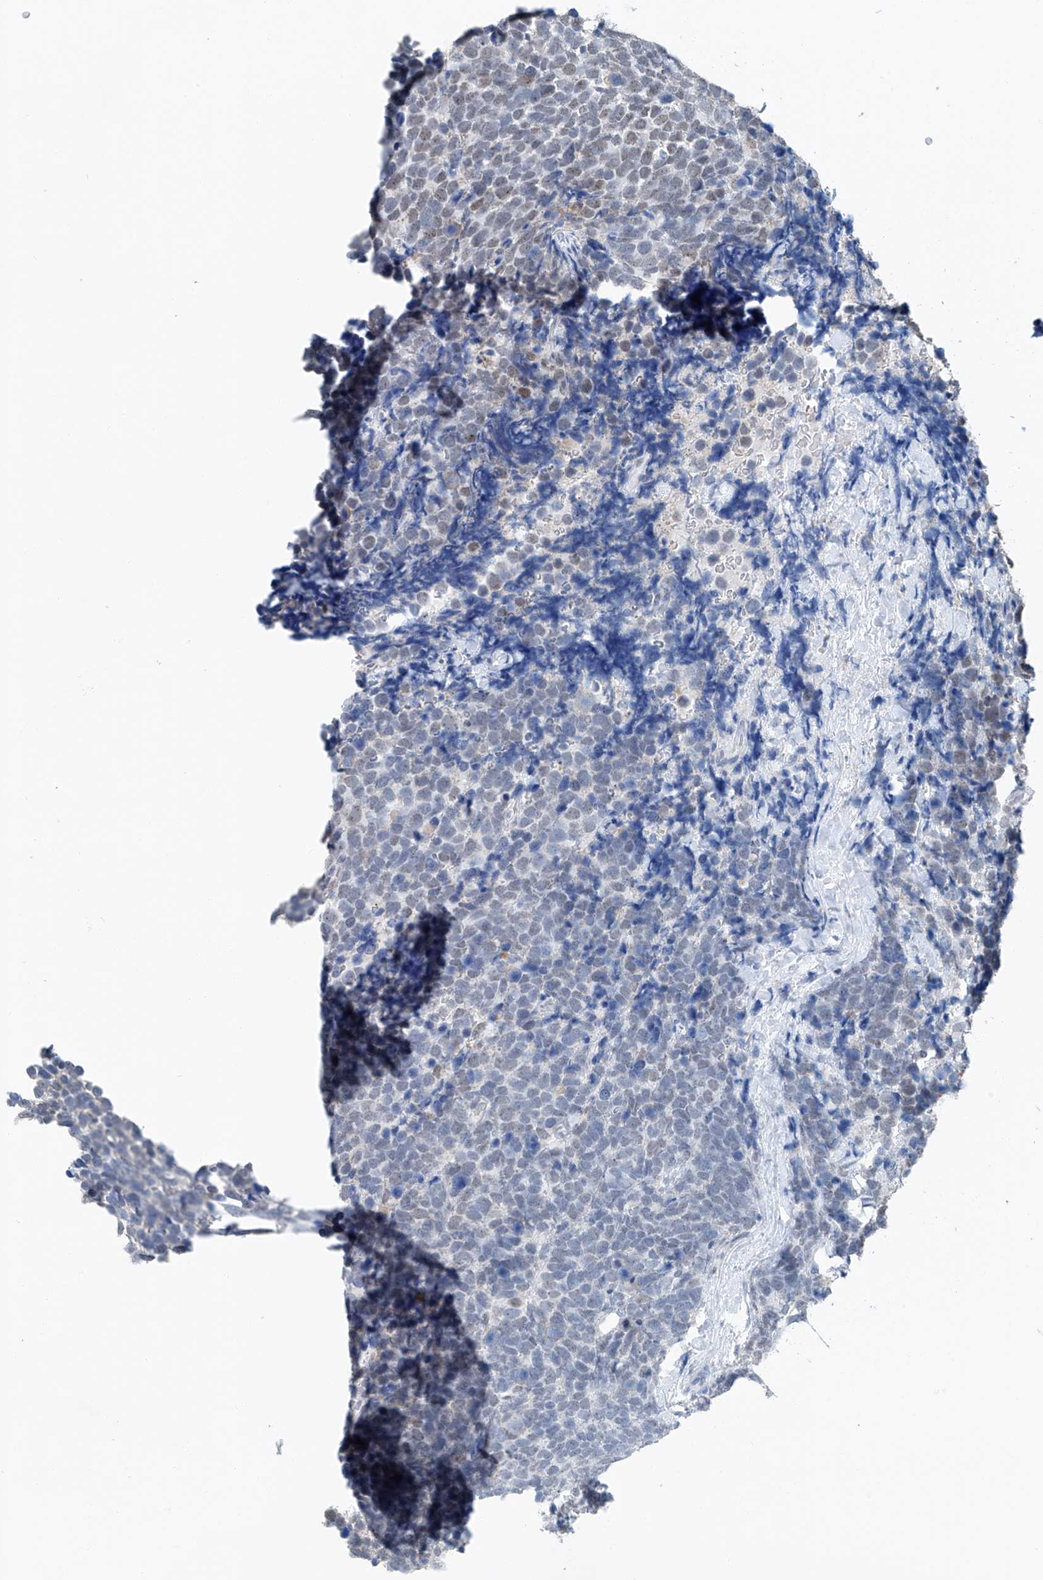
{"staining": {"intensity": "negative", "quantity": "none", "location": "none"}, "tissue": "urothelial cancer", "cell_type": "Tumor cells", "image_type": "cancer", "snomed": [{"axis": "morphology", "description": "Urothelial carcinoma, High grade"}, {"axis": "topography", "description": "Urinary bladder"}], "caption": "Immunohistochemical staining of urothelial carcinoma (high-grade) displays no significant expression in tumor cells.", "gene": "KLF15", "patient": {"sex": "female", "age": 82}}